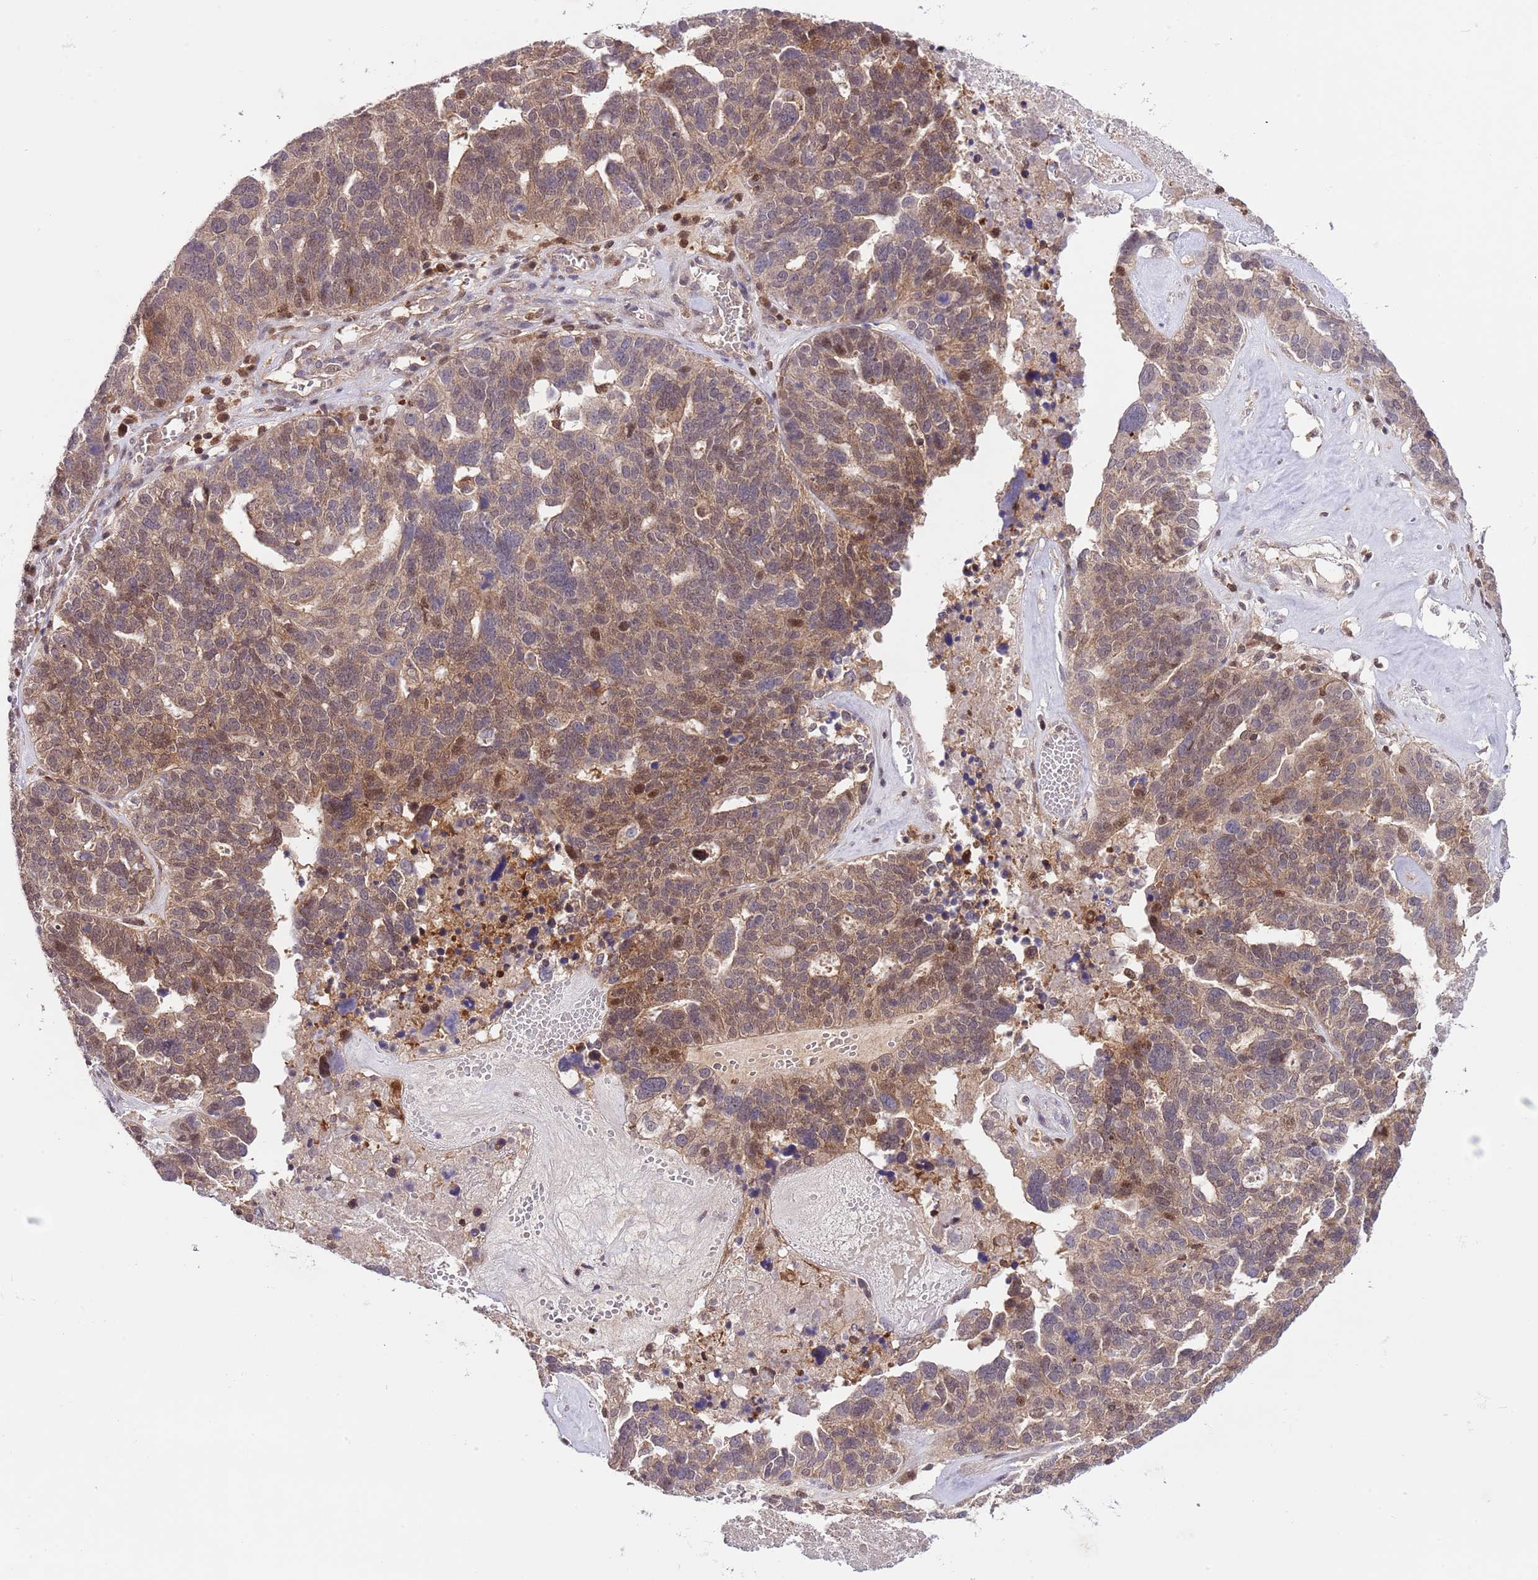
{"staining": {"intensity": "weak", "quantity": "25%-75%", "location": "cytoplasmic/membranous,nuclear"}, "tissue": "ovarian cancer", "cell_type": "Tumor cells", "image_type": "cancer", "snomed": [{"axis": "morphology", "description": "Cystadenocarcinoma, serous, NOS"}, {"axis": "topography", "description": "Ovary"}], "caption": "The immunohistochemical stain shows weak cytoplasmic/membranous and nuclear positivity in tumor cells of ovarian serous cystadenocarcinoma tissue. Immunohistochemistry stains the protein of interest in brown and the nuclei are stained blue.", "gene": "HDHD2", "patient": {"sex": "female", "age": 59}}